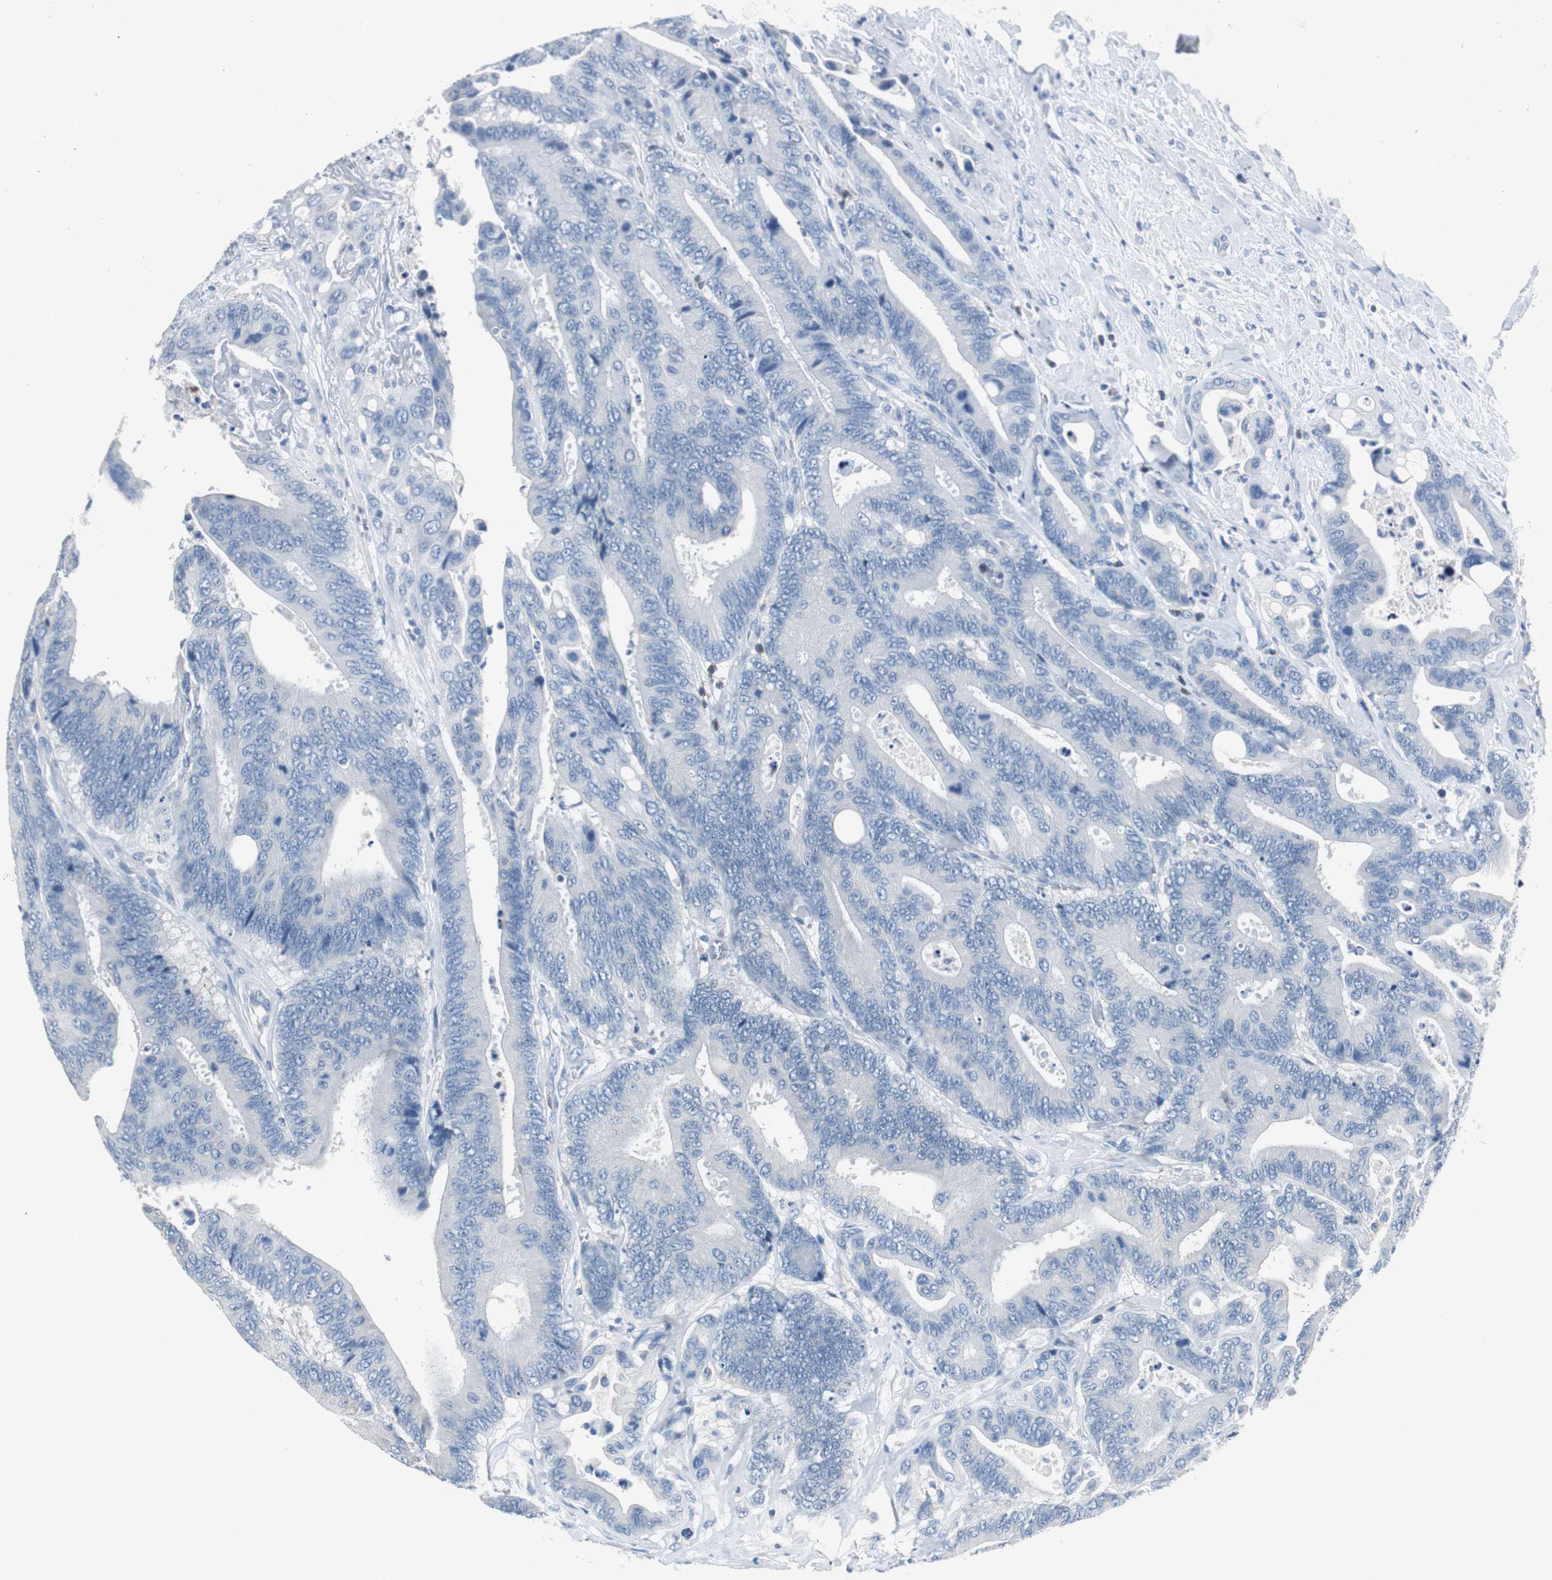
{"staining": {"intensity": "negative", "quantity": "none", "location": "none"}, "tissue": "colorectal cancer", "cell_type": "Tumor cells", "image_type": "cancer", "snomed": [{"axis": "morphology", "description": "Normal tissue, NOS"}, {"axis": "morphology", "description": "Adenocarcinoma, NOS"}, {"axis": "topography", "description": "Colon"}], "caption": "This is an IHC histopathology image of colorectal adenocarcinoma. There is no staining in tumor cells.", "gene": "FBP1", "patient": {"sex": "male", "age": 82}}